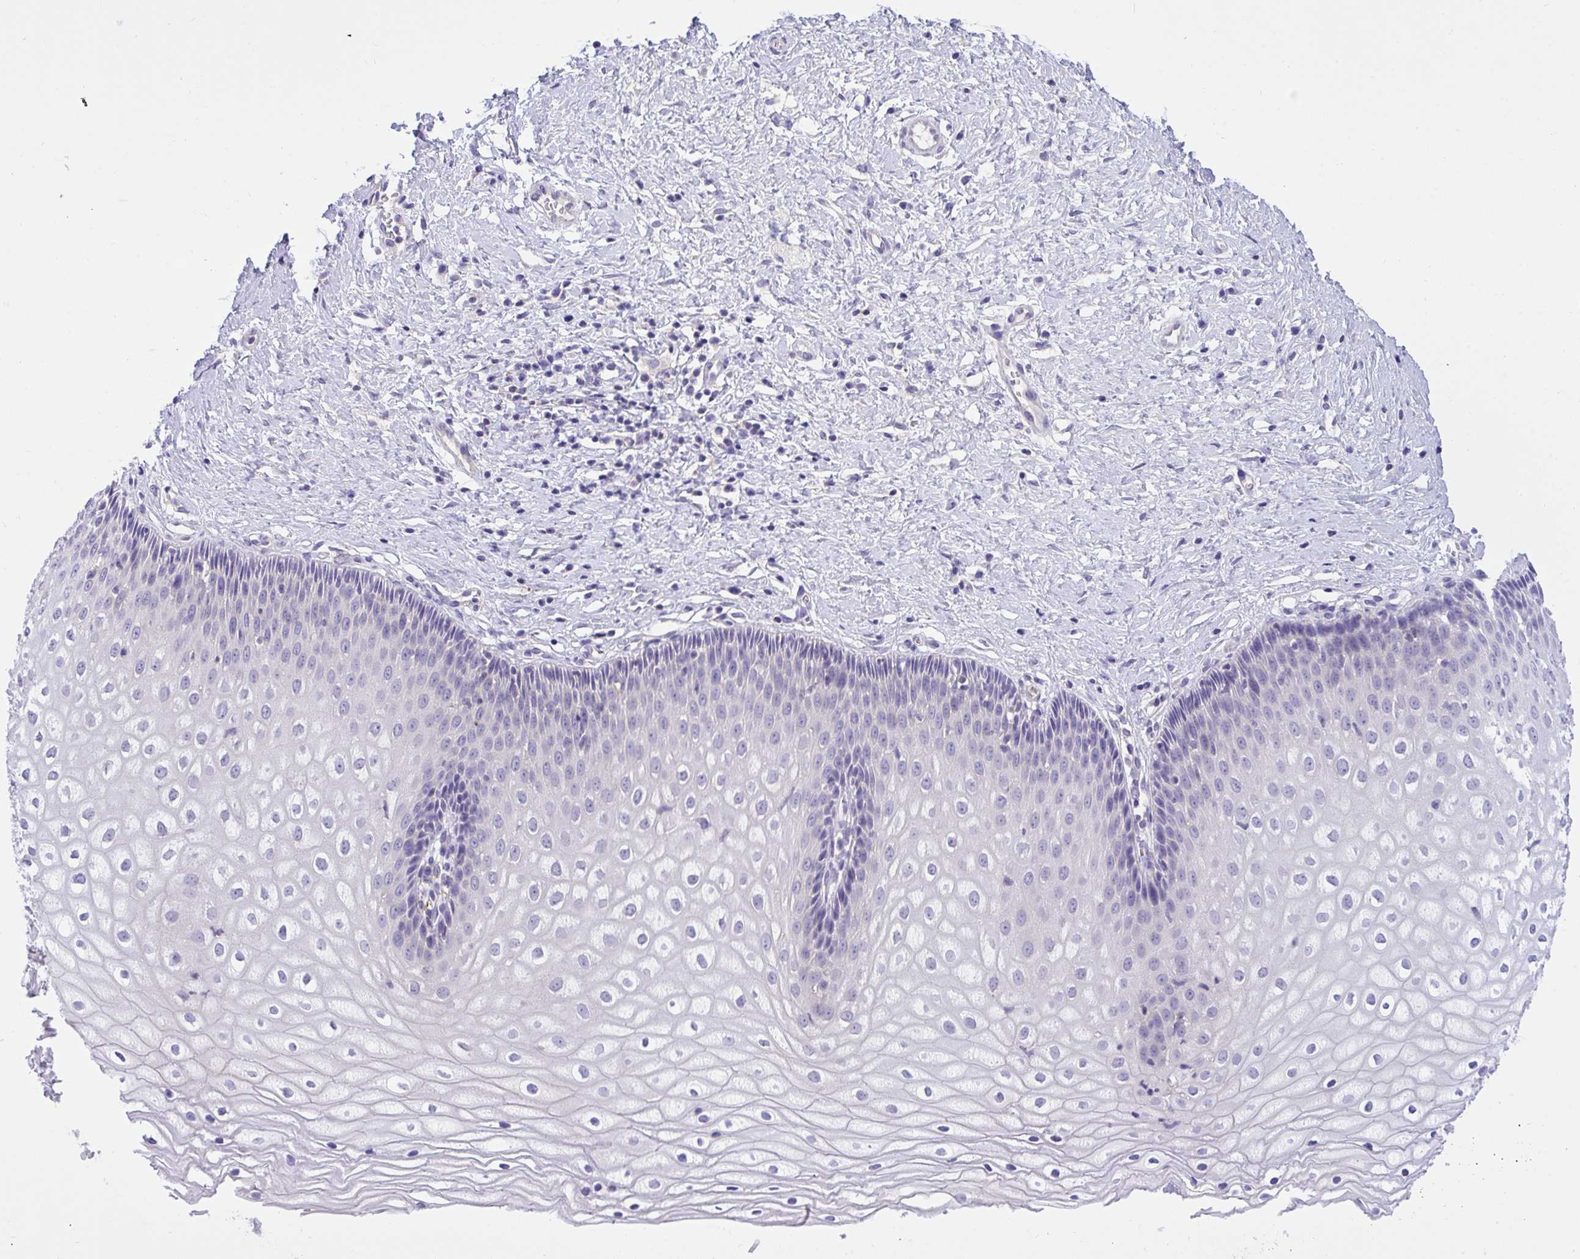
{"staining": {"intensity": "negative", "quantity": "none", "location": "none"}, "tissue": "cervix", "cell_type": "Glandular cells", "image_type": "normal", "snomed": [{"axis": "morphology", "description": "Normal tissue, NOS"}, {"axis": "topography", "description": "Cervix"}], "caption": "This micrograph is of benign cervix stained with immunohistochemistry (IHC) to label a protein in brown with the nuclei are counter-stained blue. There is no staining in glandular cells.", "gene": "TLN2", "patient": {"sex": "female", "age": 36}}